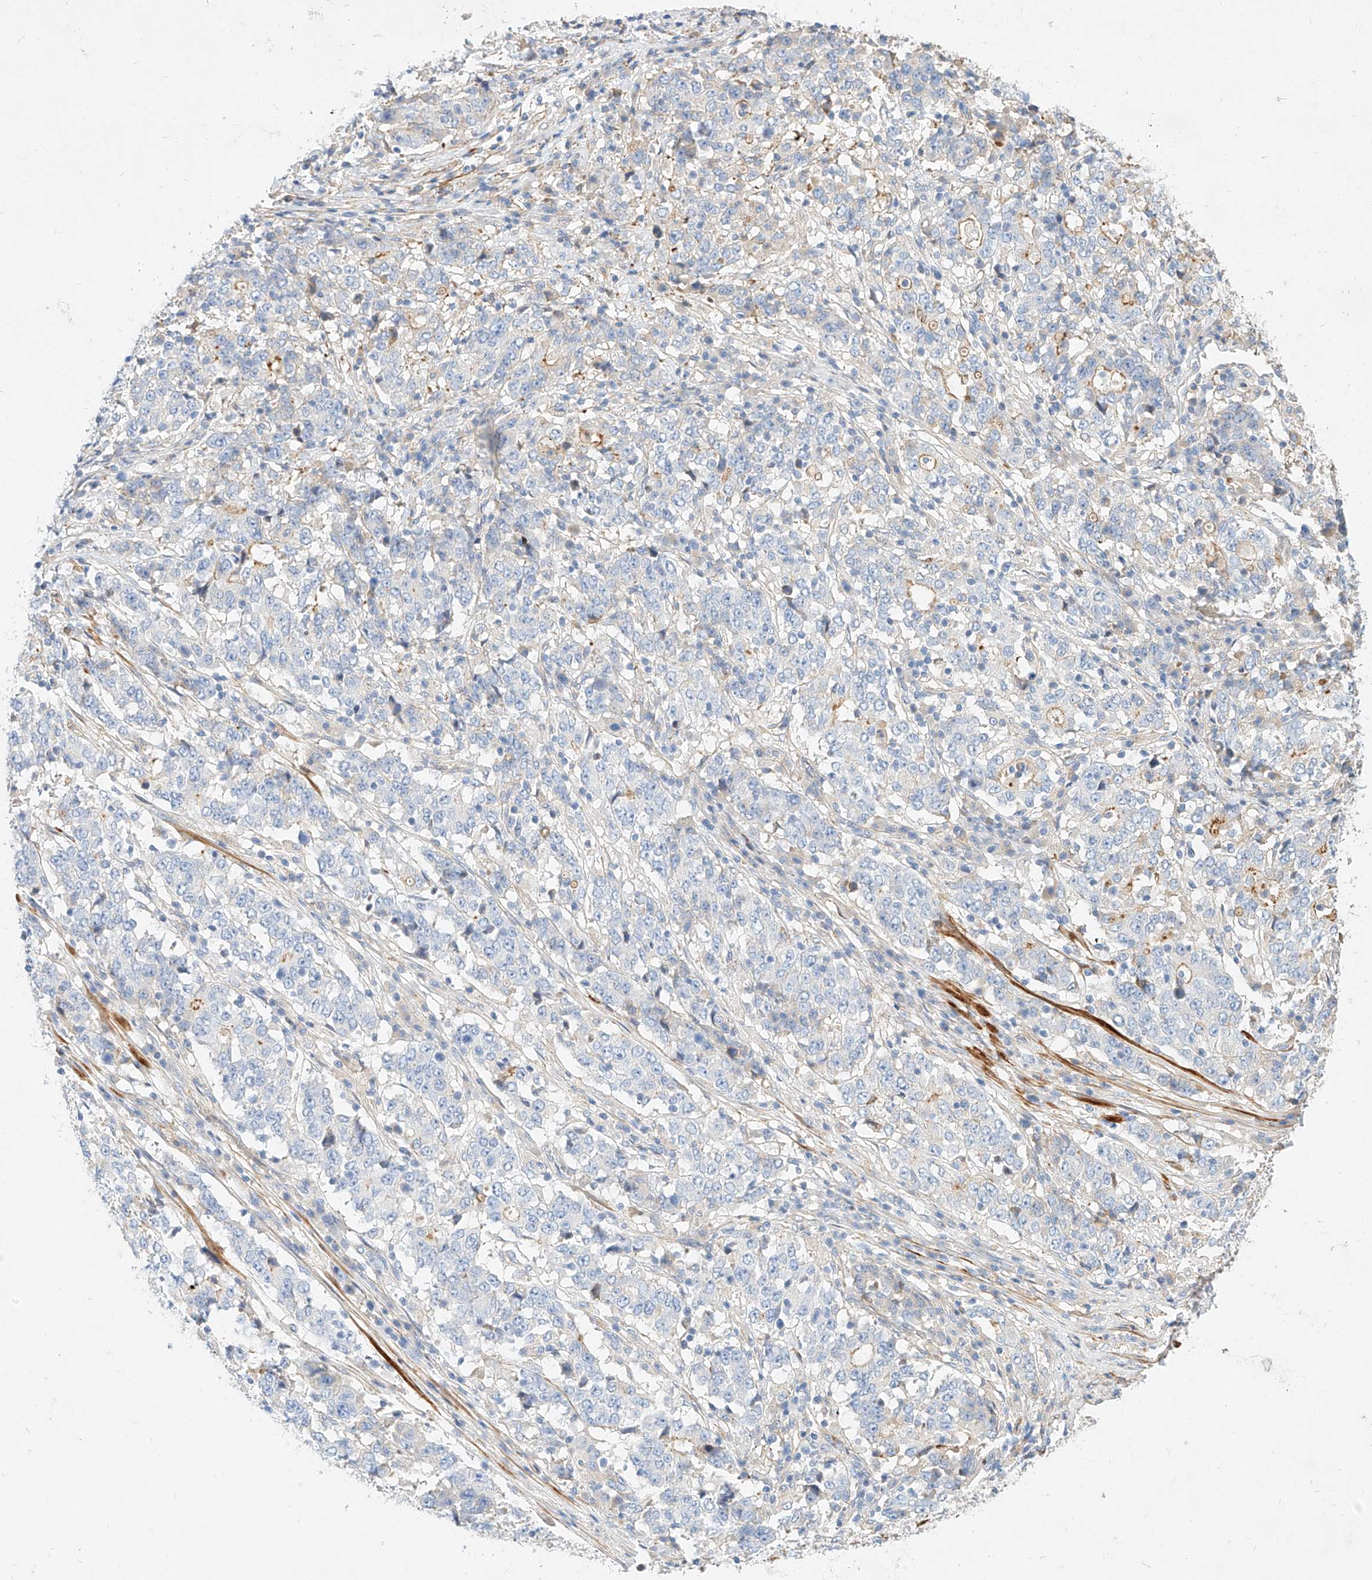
{"staining": {"intensity": "negative", "quantity": "none", "location": "none"}, "tissue": "stomach cancer", "cell_type": "Tumor cells", "image_type": "cancer", "snomed": [{"axis": "morphology", "description": "Adenocarcinoma, NOS"}, {"axis": "topography", "description": "Stomach"}], "caption": "Human stomach adenocarcinoma stained for a protein using IHC reveals no expression in tumor cells.", "gene": "KCNH5", "patient": {"sex": "male", "age": 59}}